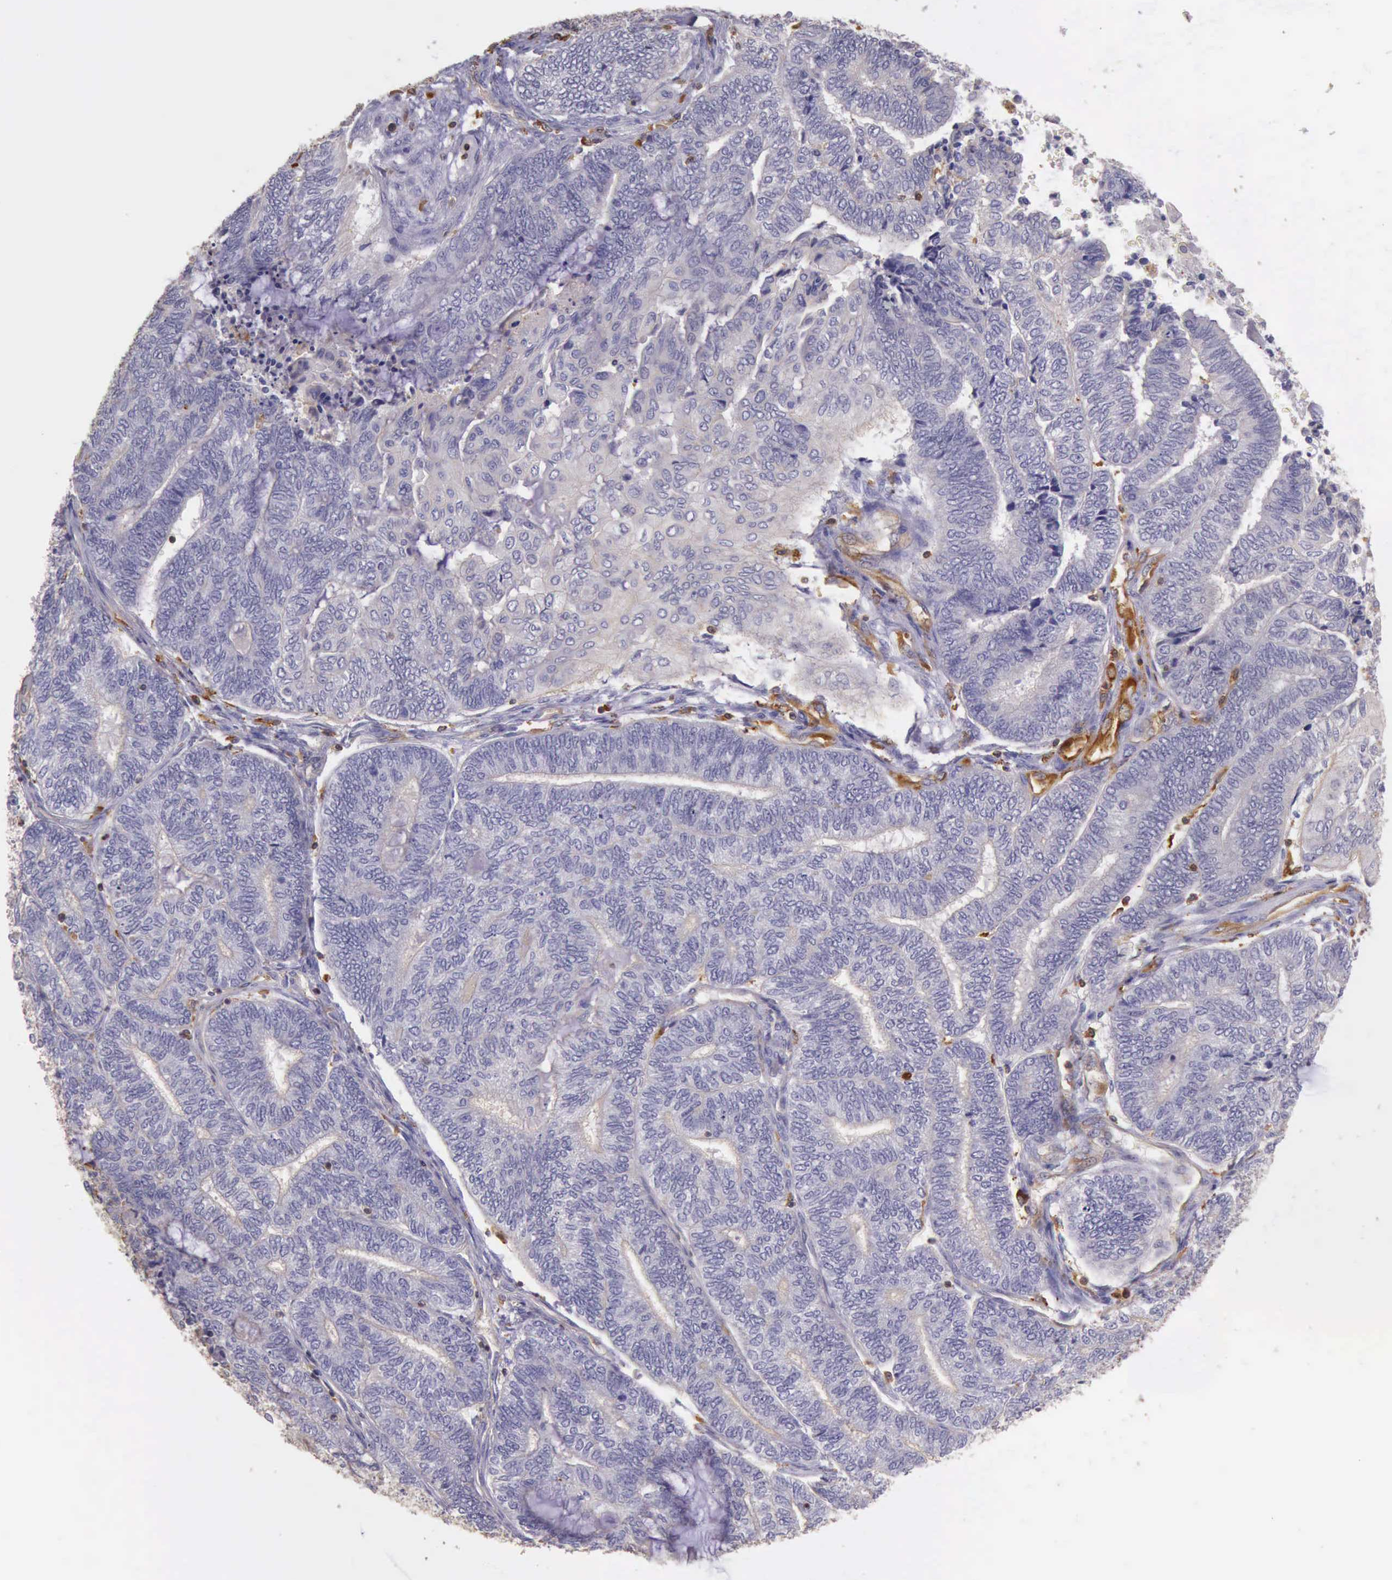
{"staining": {"intensity": "negative", "quantity": "none", "location": "none"}, "tissue": "endometrial cancer", "cell_type": "Tumor cells", "image_type": "cancer", "snomed": [{"axis": "morphology", "description": "Adenocarcinoma, NOS"}, {"axis": "topography", "description": "Uterus"}, {"axis": "topography", "description": "Endometrium"}], "caption": "Tumor cells are negative for brown protein staining in endometrial cancer.", "gene": "ARHGAP4", "patient": {"sex": "female", "age": 70}}